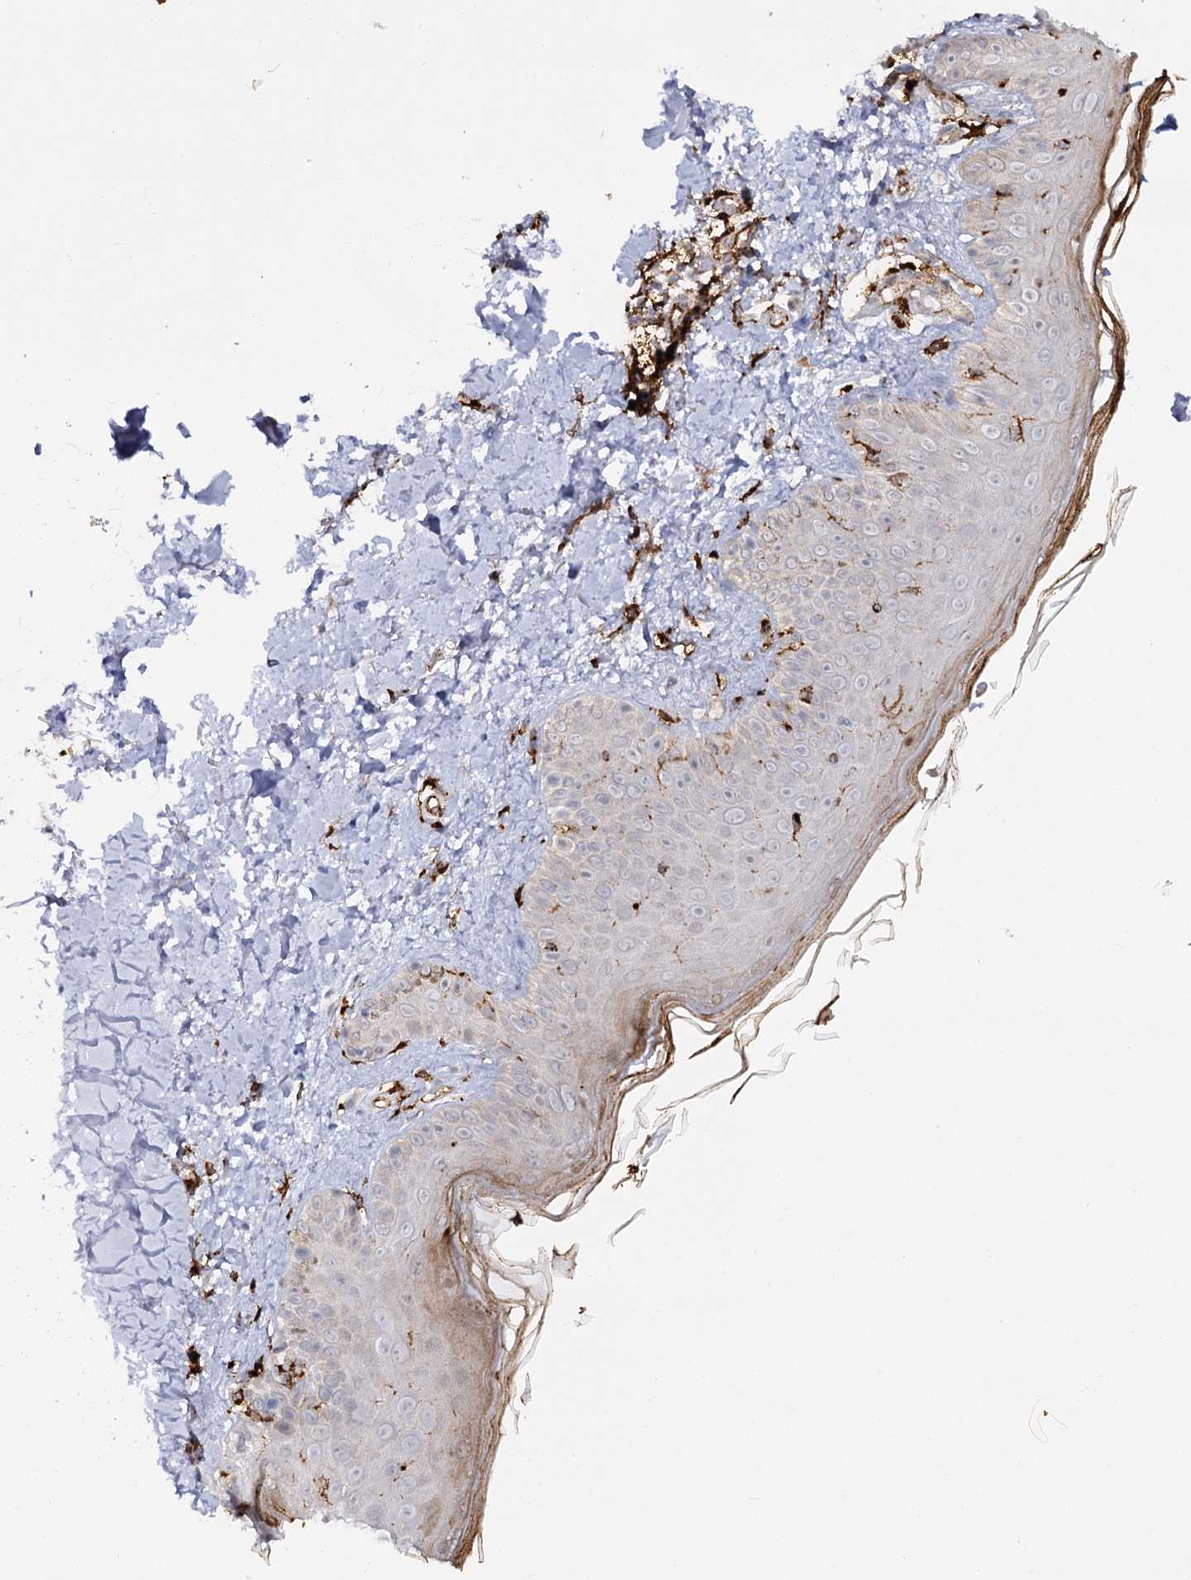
{"staining": {"intensity": "negative", "quantity": "none", "location": "none"}, "tissue": "skin", "cell_type": "Fibroblasts", "image_type": "normal", "snomed": [{"axis": "morphology", "description": "Normal tissue, NOS"}, {"axis": "topography", "description": "Skin"}], "caption": "High power microscopy histopathology image of an IHC photomicrograph of normal skin, revealing no significant positivity in fibroblasts.", "gene": "PIWIL4", "patient": {"sex": "male", "age": 52}}